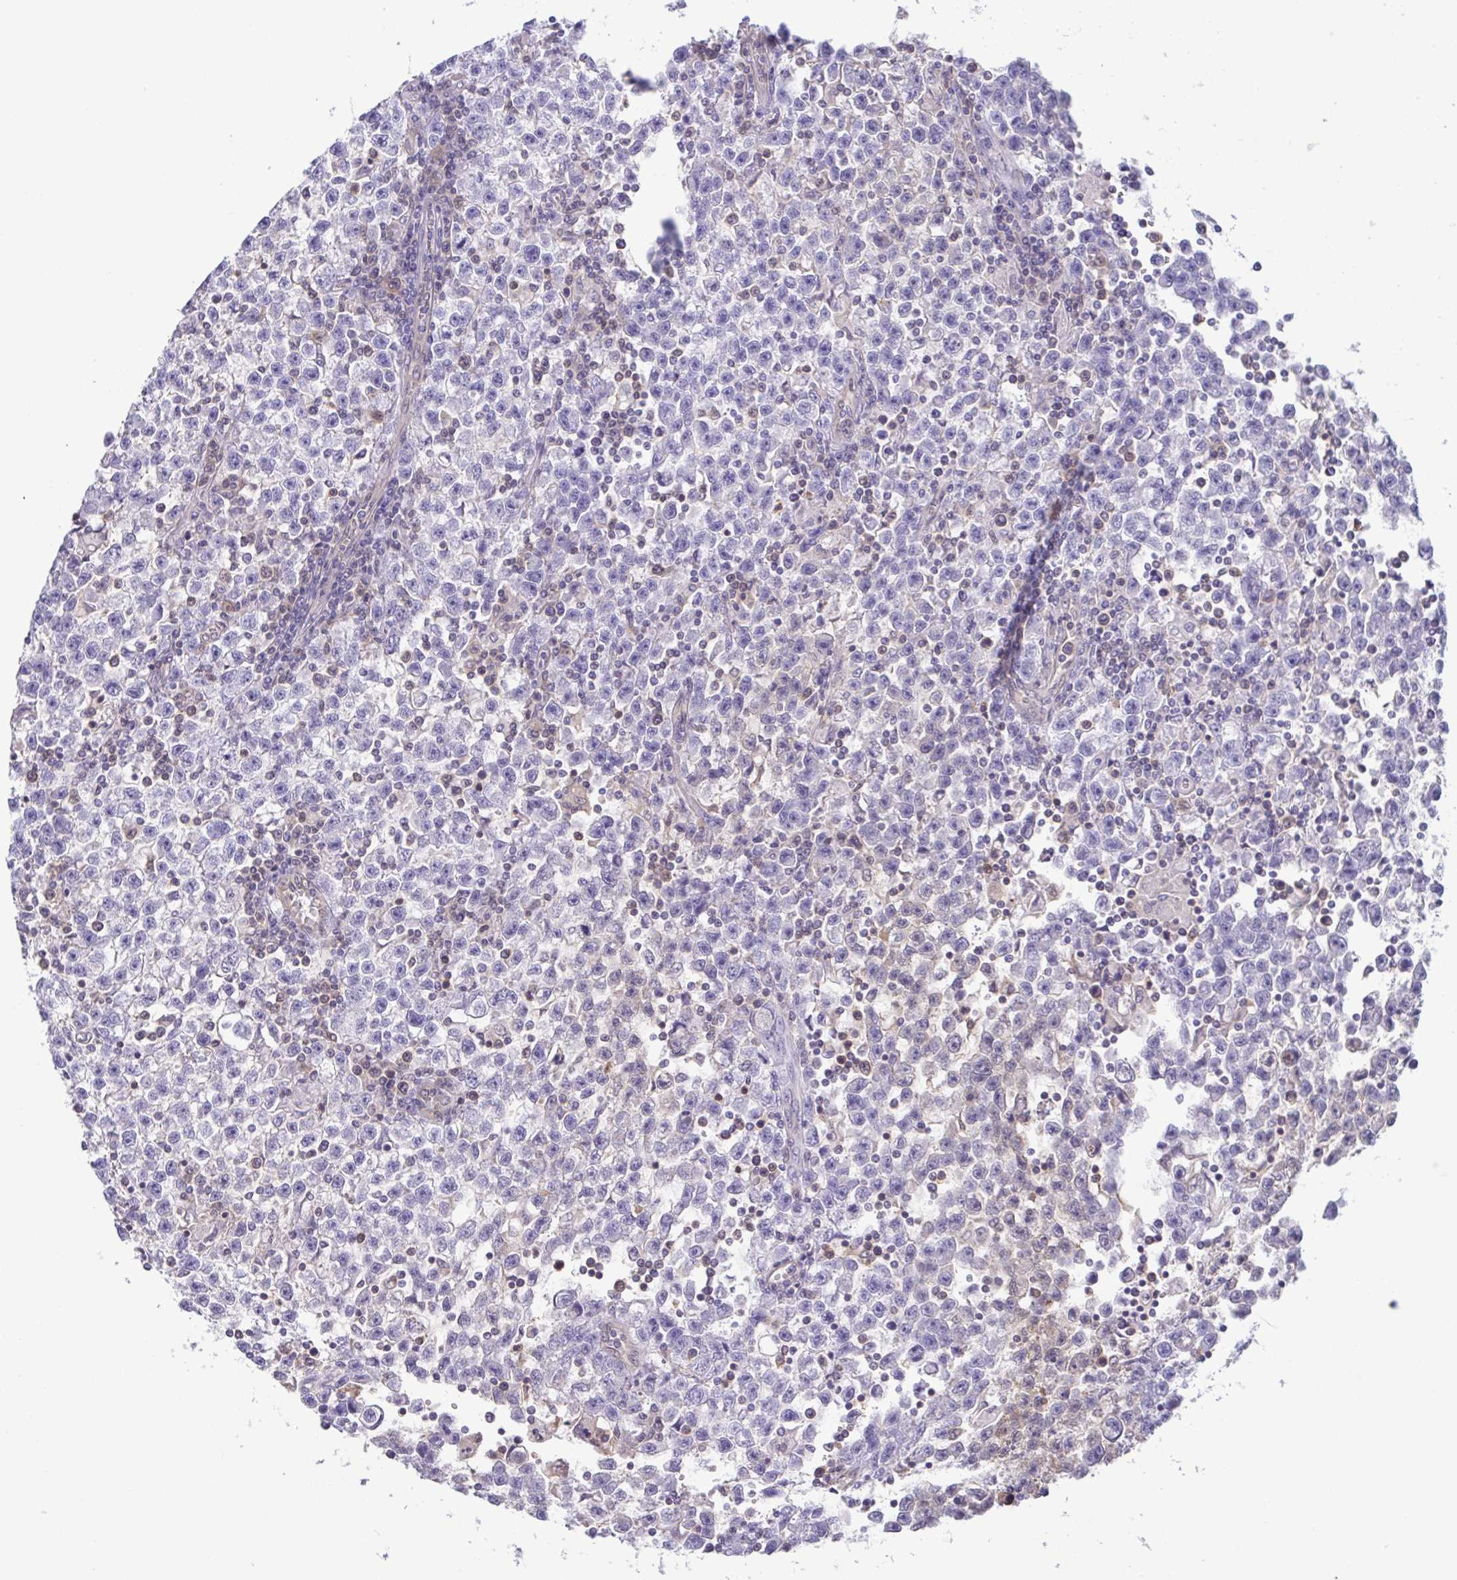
{"staining": {"intensity": "negative", "quantity": "none", "location": "none"}, "tissue": "testis cancer", "cell_type": "Tumor cells", "image_type": "cancer", "snomed": [{"axis": "morphology", "description": "Seminoma, NOS"}, {"axis": "topography", "description": "Testis"}], "caption": "Tumor cells show no significant positivity in testis cancer.", "gene": "LDHC", "patient": {"sex": "male", "age": 31}}